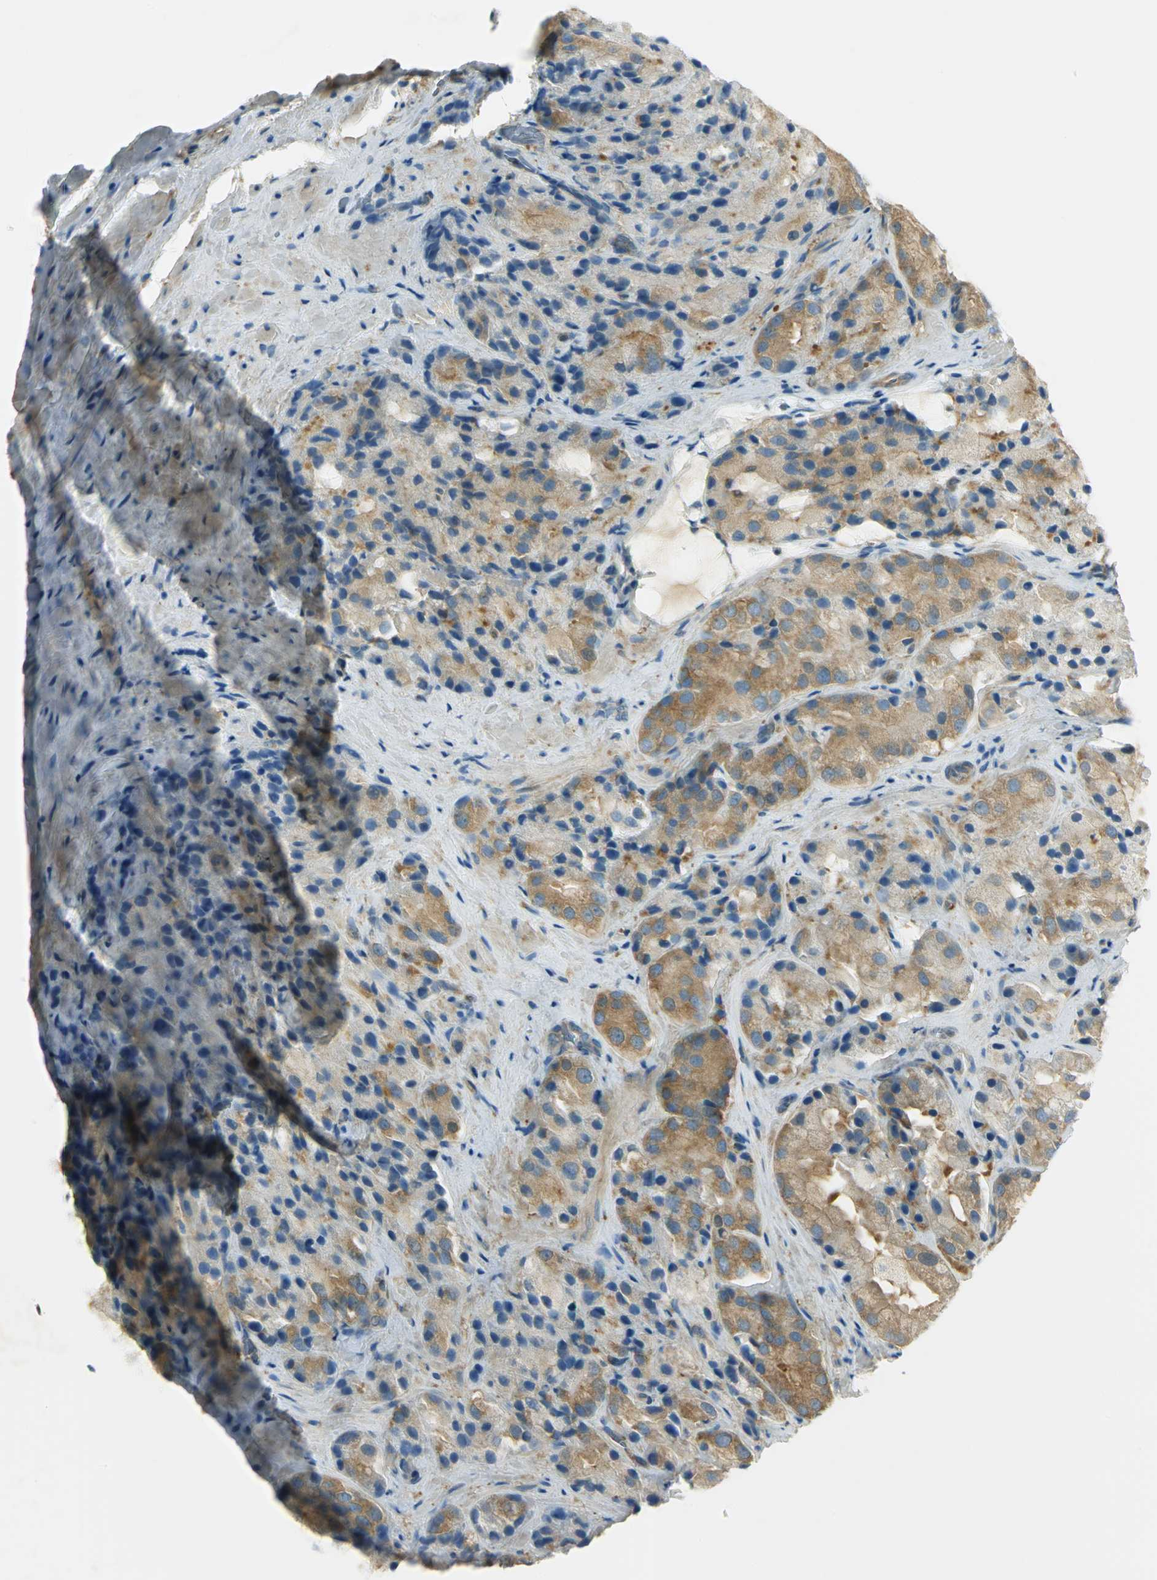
{"staining": {"intensity": "moderate", "quantity": ">75%", "location": "cytoplasmic/membranous"}, "tissue": "prostate cancer", "cell_type": "Tumor cells", "image_type": "cancer", "snomed": [{"axis": "morphology", "description": "Adenocarcinoma, High grade"}, {"axis": "topography", "description": "Prostate"}], "caption": "Prostate cancer stained for a protein (brown) displays moderate cytoplasmic/membranous positive positivity in approximately >75% of tumor cells.", "gene": "TSC22D2", "patient": {"sex": "male", "age": 70}}